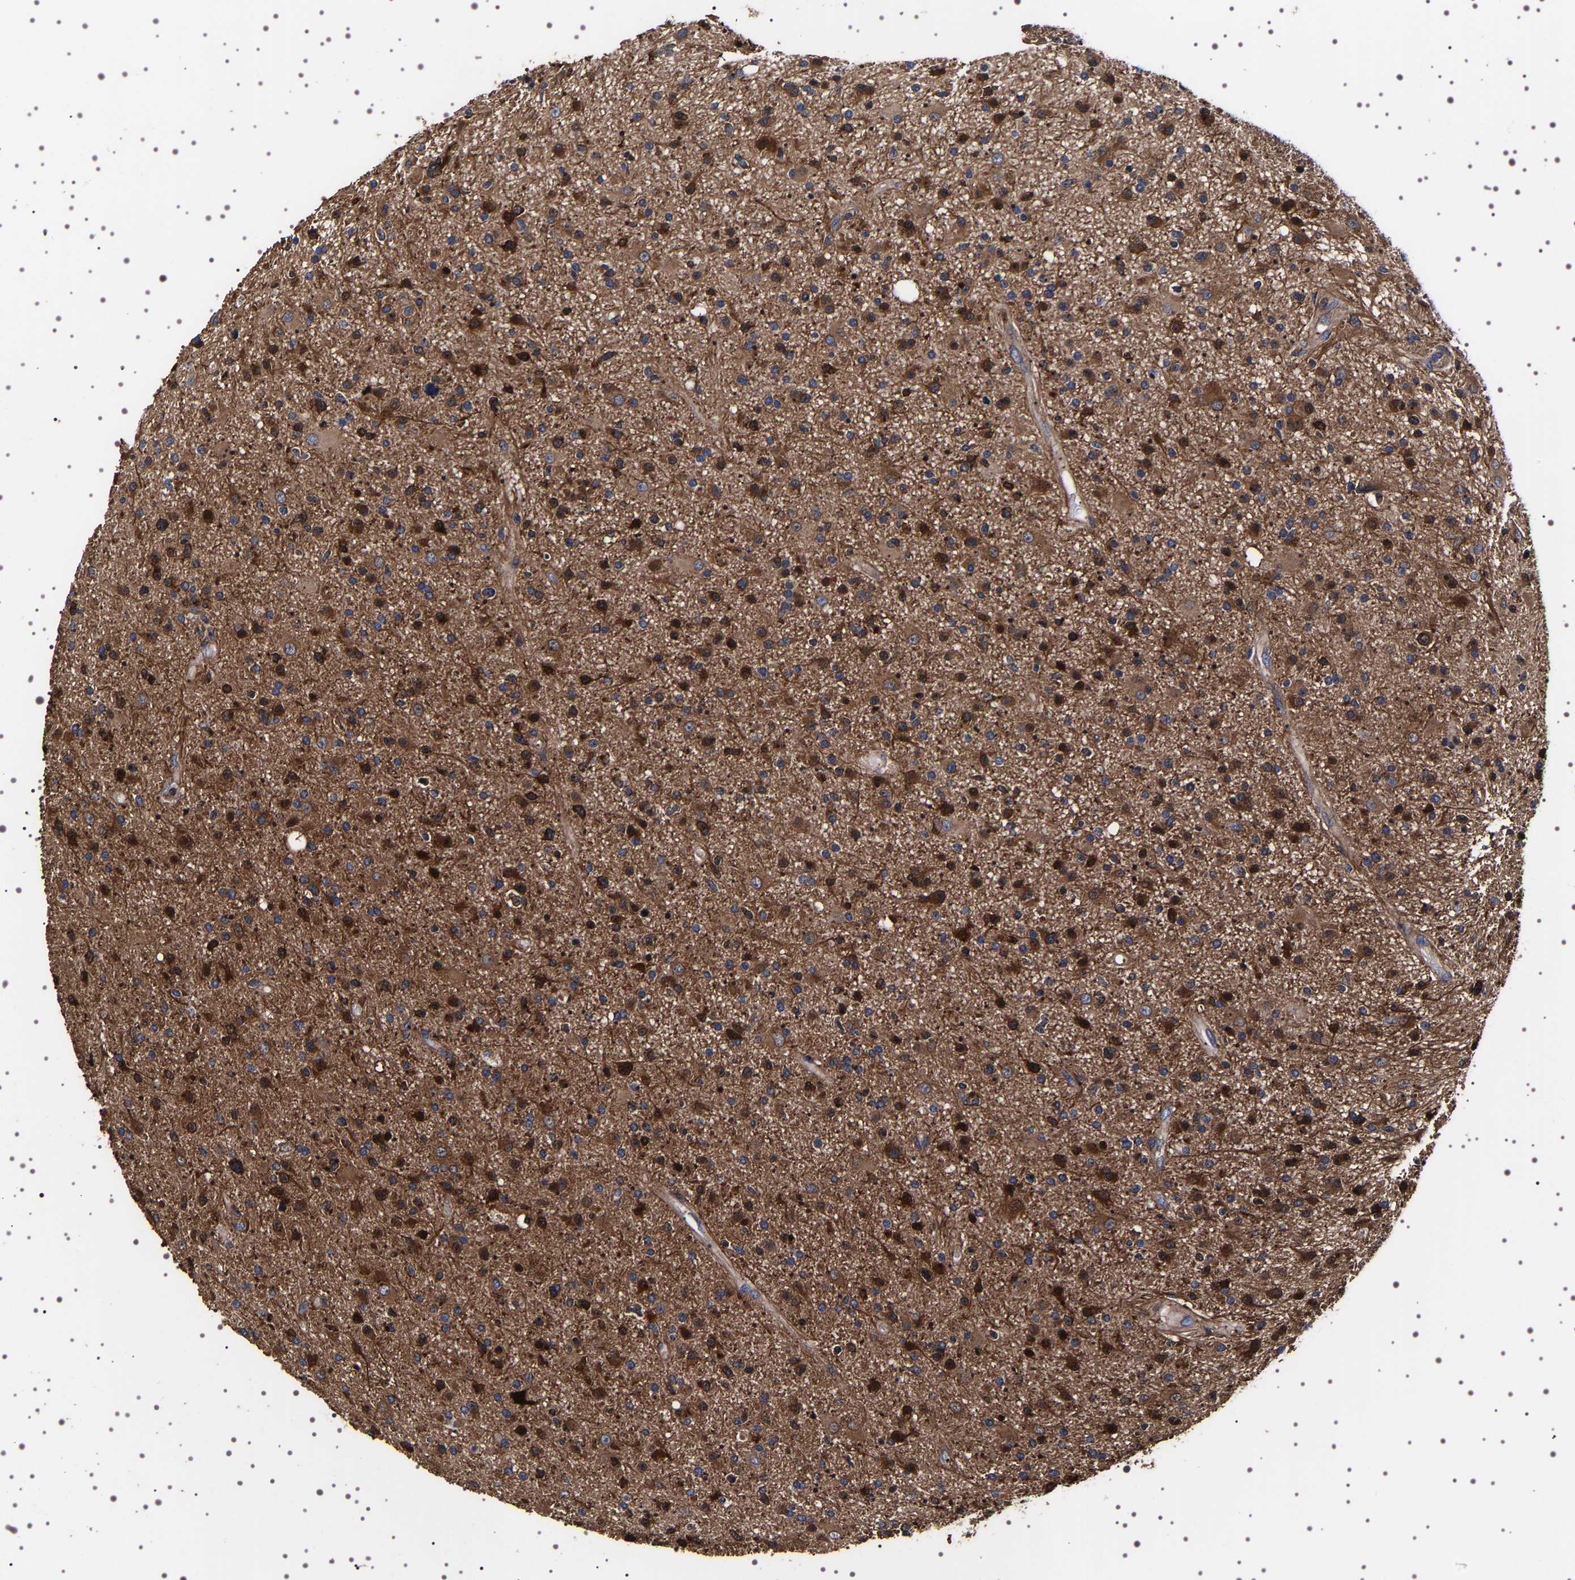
{"staining": {"intensity": "moderate", "quantity": ">75%", "location": "cytoplasmic/membranous"}, "tissue": "glioma", "cell_type": "Tumor cells", "image_type": "cancer", "snomed": [{"axis": "morphology", "description": "Glioma, malignant, High grade"}, {"axis": "topography", "description": "Brain"}], "caption": "About >75% of tumor cells in glioma demonstrate moderate cytoplasmic/membranous protein staining as visualized by brown immunohistochemical staining.", "gene": "WDR1", "patient": {"sex": "male", "age": 33}}